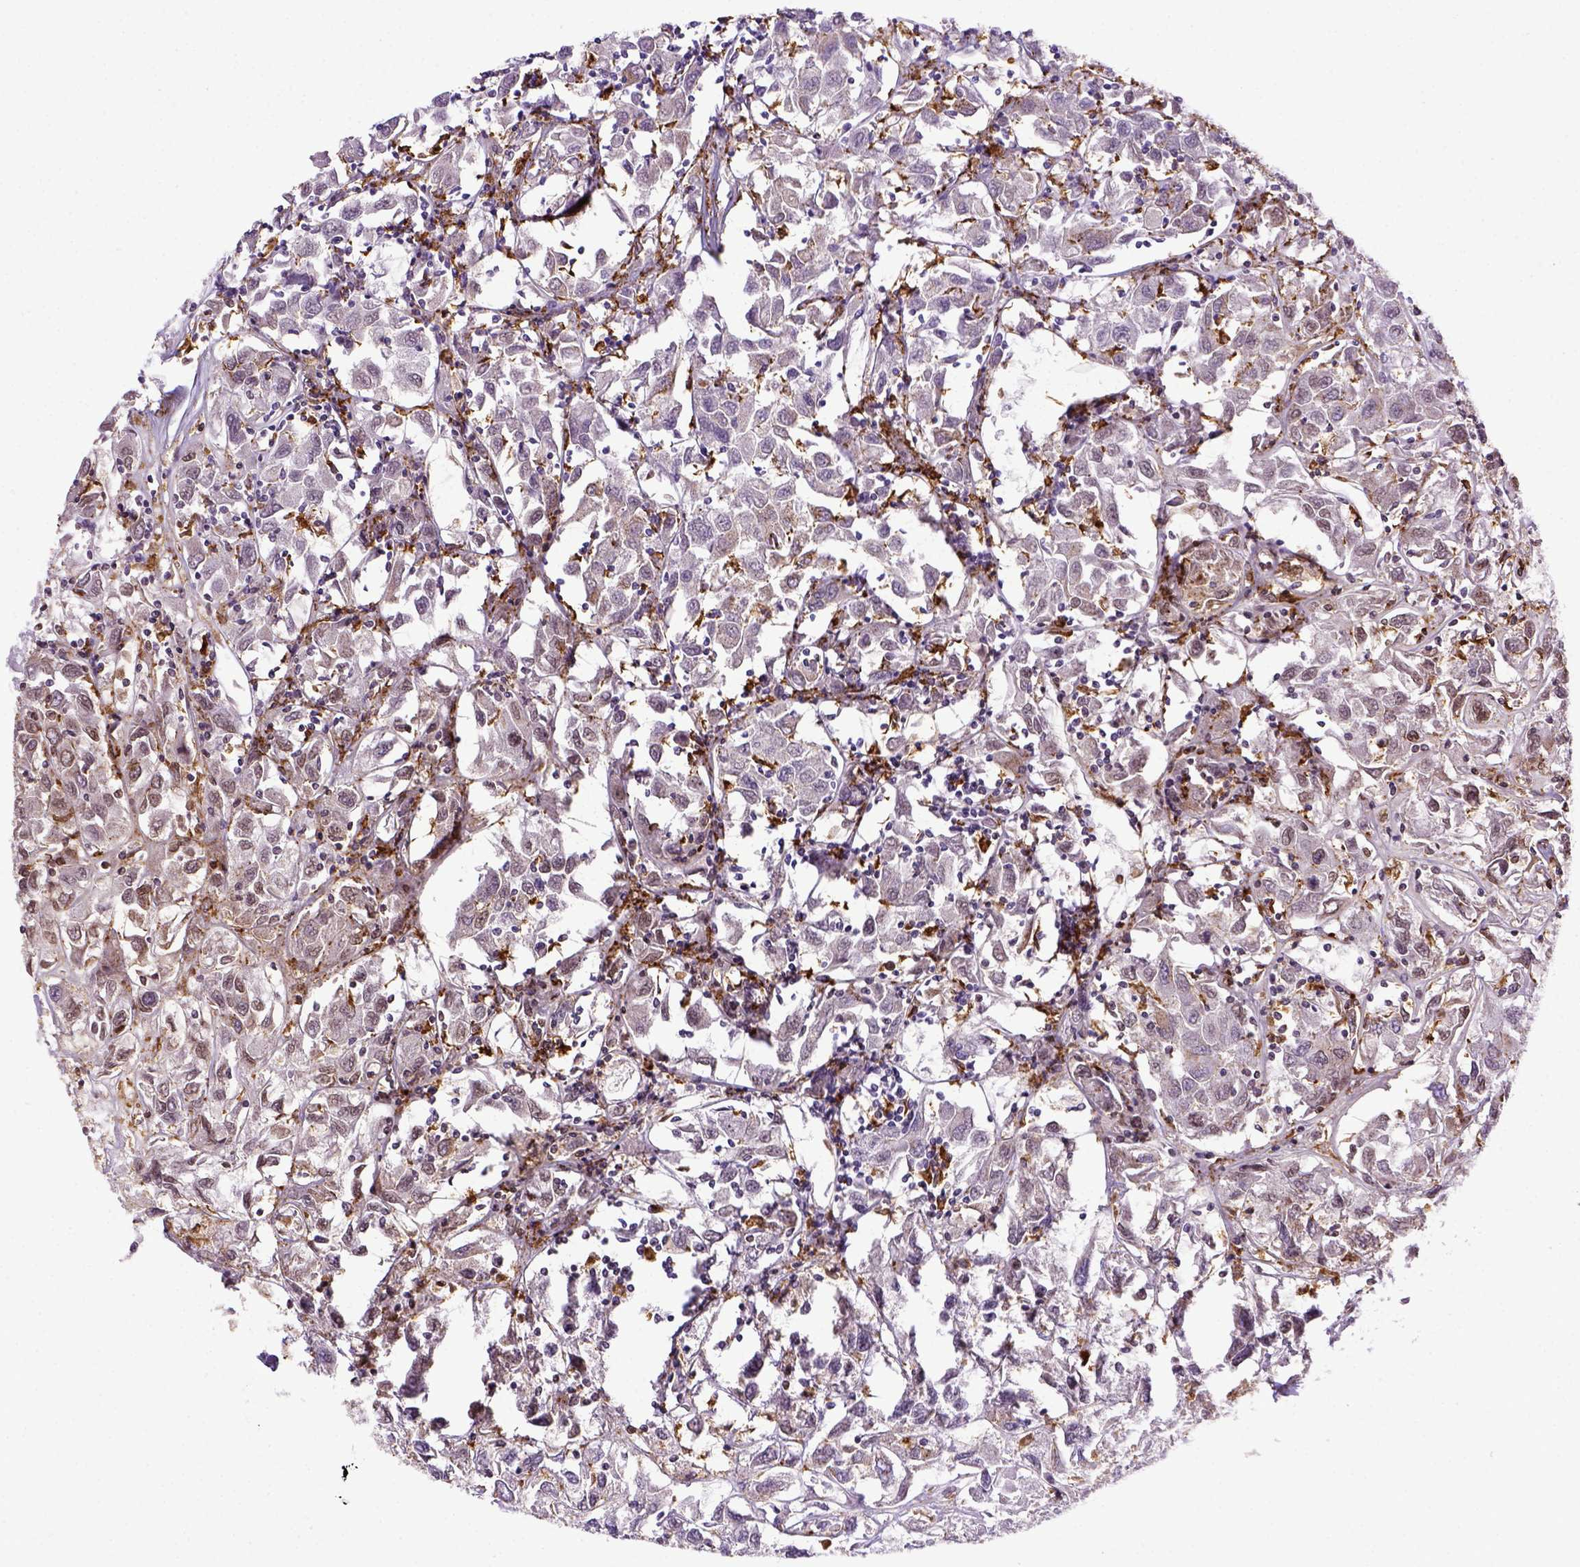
{"staining": {"intensity": "negative", "quantity": "none", "location": "none"}, "tissue": "renal cancer", "cell_type": "Tumor cells", "image_type": "cancer", "snomed": [{"axis": "morphology", "description": "Adenocarcinoma, NOS"}, {"axis": "topography", "description": "Kidney"}], "caption": "Tumor cells are negative for brown protein staining in renal adenocarcinoma.", "gene": "CD68", "patient": {"sex": "female", "age": 76}}